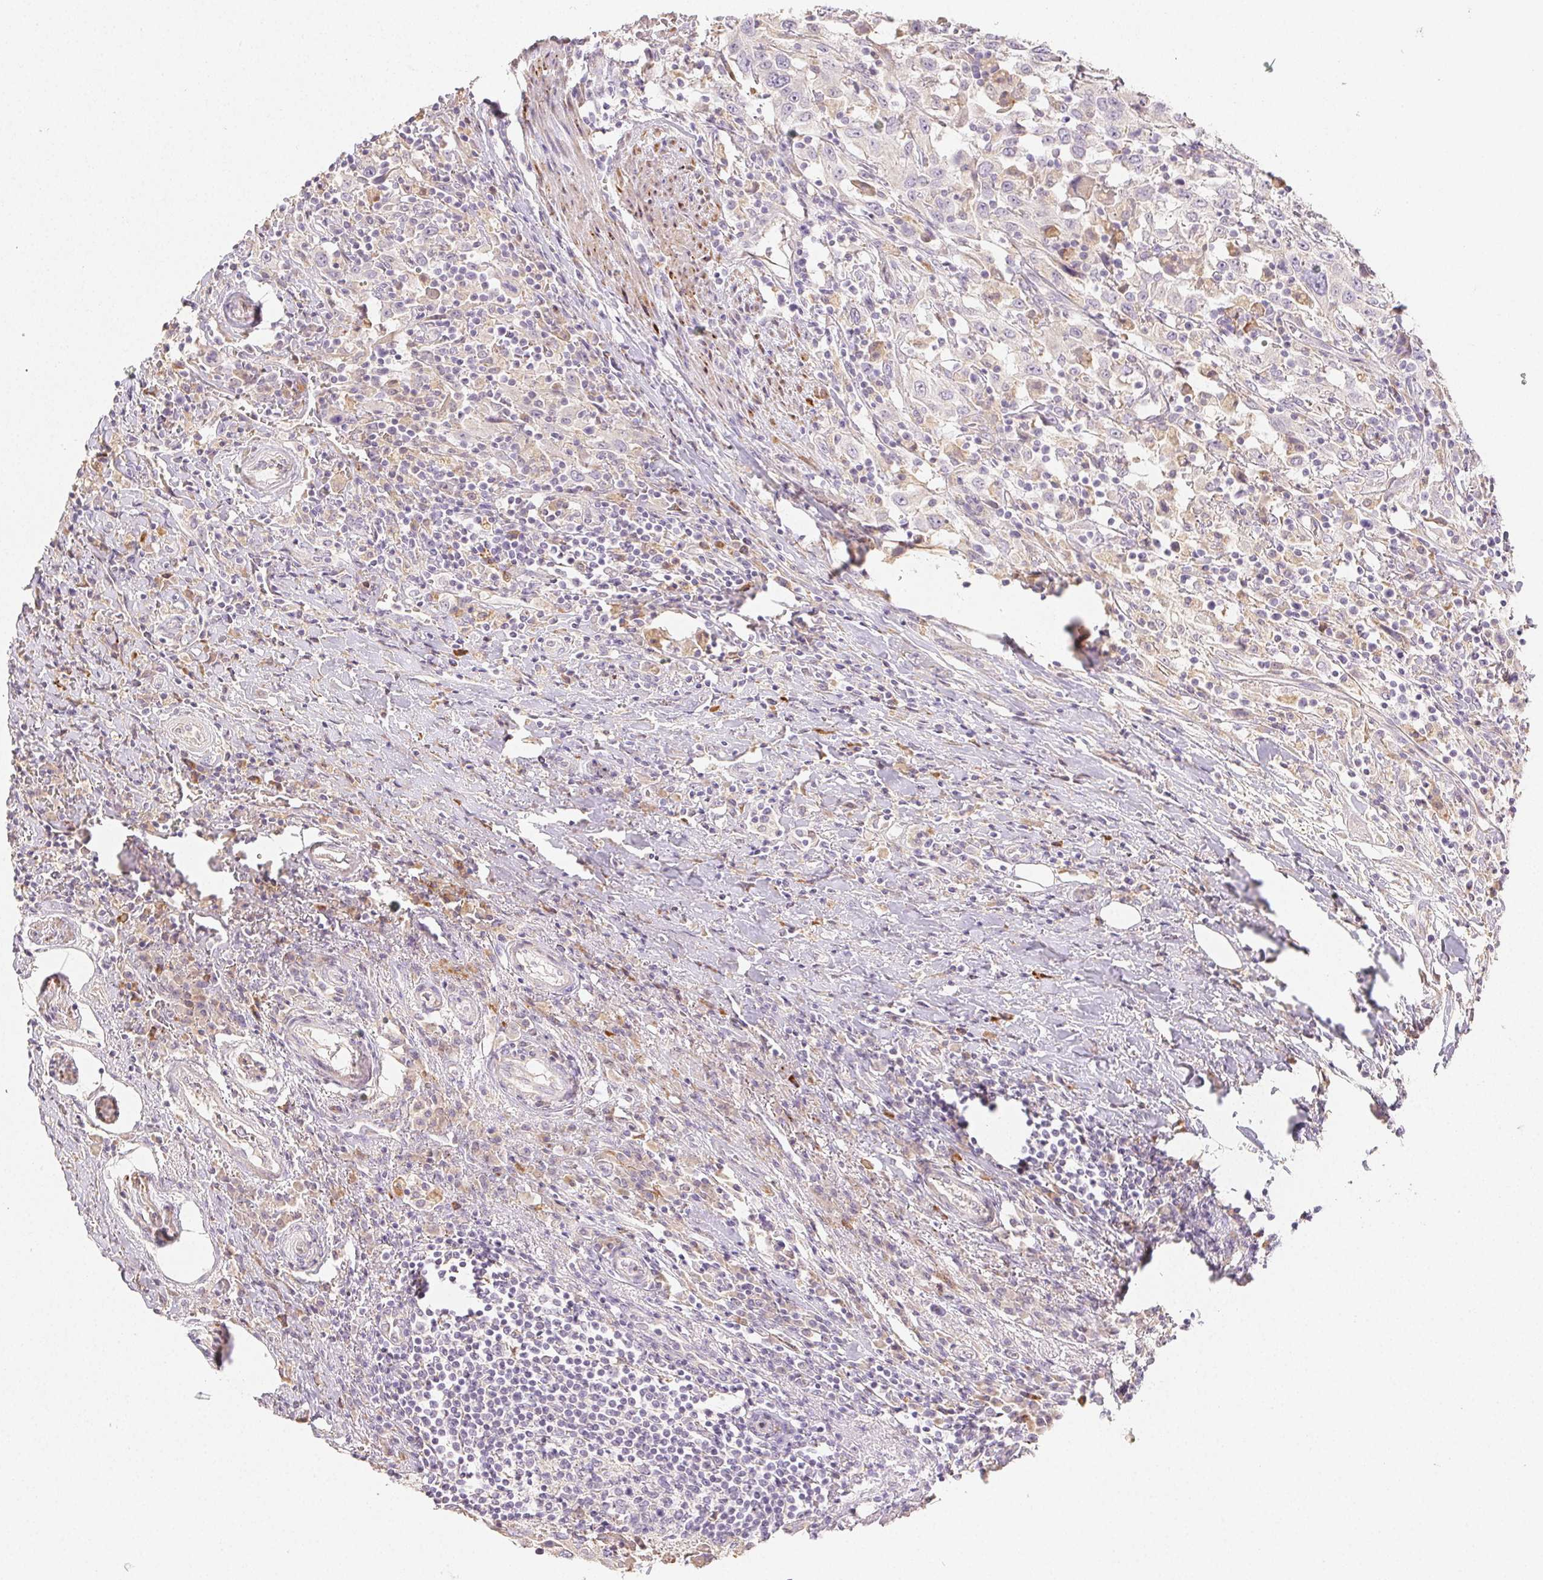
{"staining": {"intensity": "negative", "quantity": "none", "location": "none"}, "tissue": "urothelial cancer", "cell_type": "Tumor cells", "image_type": "cancer", "snomed": [{"axis": "morphology", "description": "Urothelial carcinoma, High grade"}, {"axis": "topography", "description": "Urinary bladder"}], "caption": "This is an immunohistochemistry (IHC) photomicrograph of urothelial carcinoma (high-grade). There is no positivity in tumor cells.", "gene": "ACVR1B", "patient": {"sex": "male", "age": 61}}